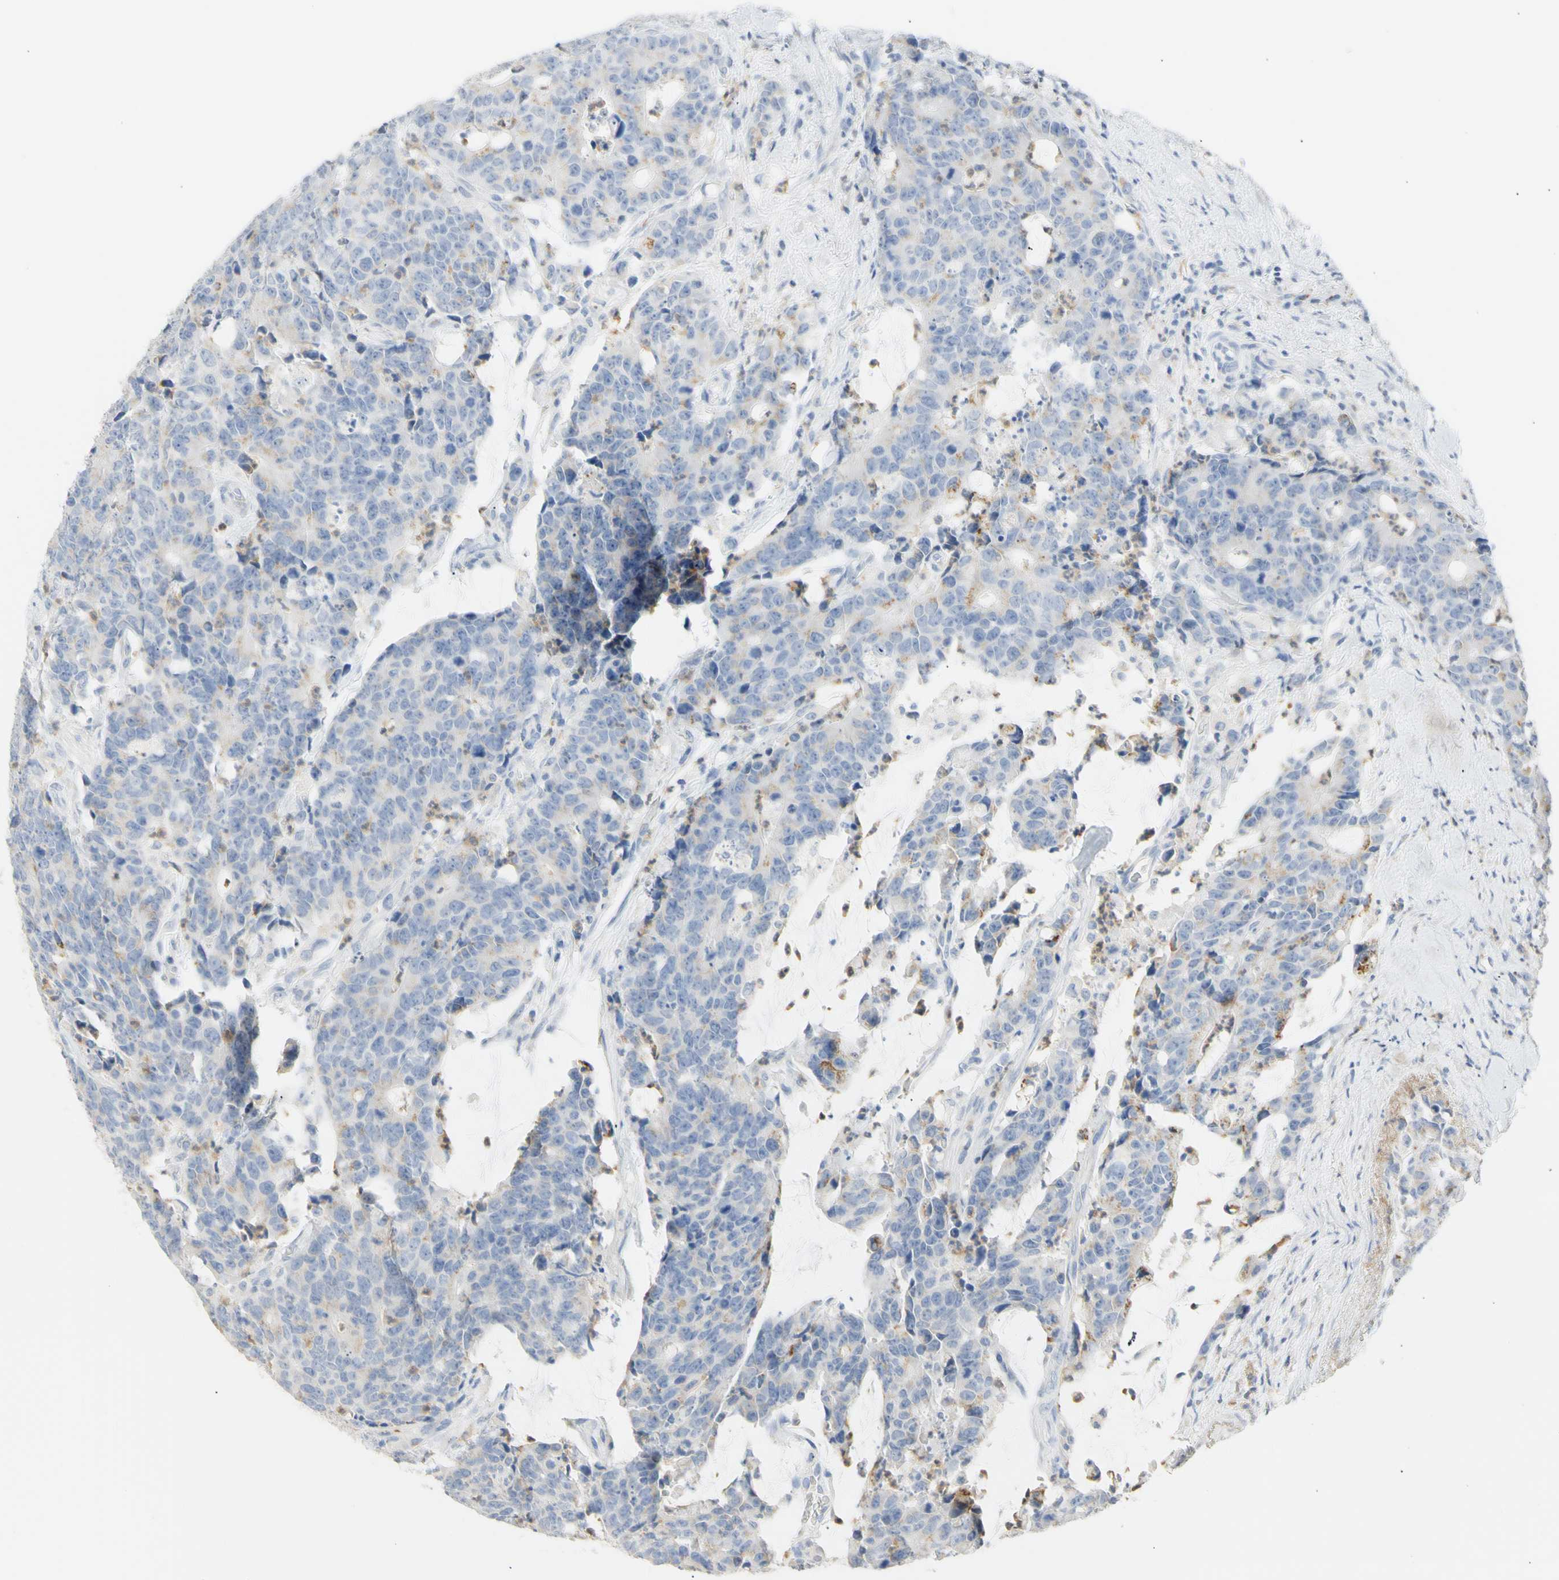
{"staining": {"intensity": "moderate", "quantity": "25%-75%", "location": "cytoplasmic/membranous"}, "tissue": "colorectal cancer", "cell_type": "Tumor cells", "image_type": "cancer", "snomed": [{"axis": "morphology", "description": "Adenocarcinoma, NOS"}, {"axis": "topography", "description": "Colon"}], "caption": "Adenocarcinoma (colorectal) tissue reveals moderate cytoplasmic/membranous expression in about 25%-75% of tumor cells, visualized by immunohistochemistry.", "gene": "B4GALNT3", "patient": {"sex": "female", "age": 86}}